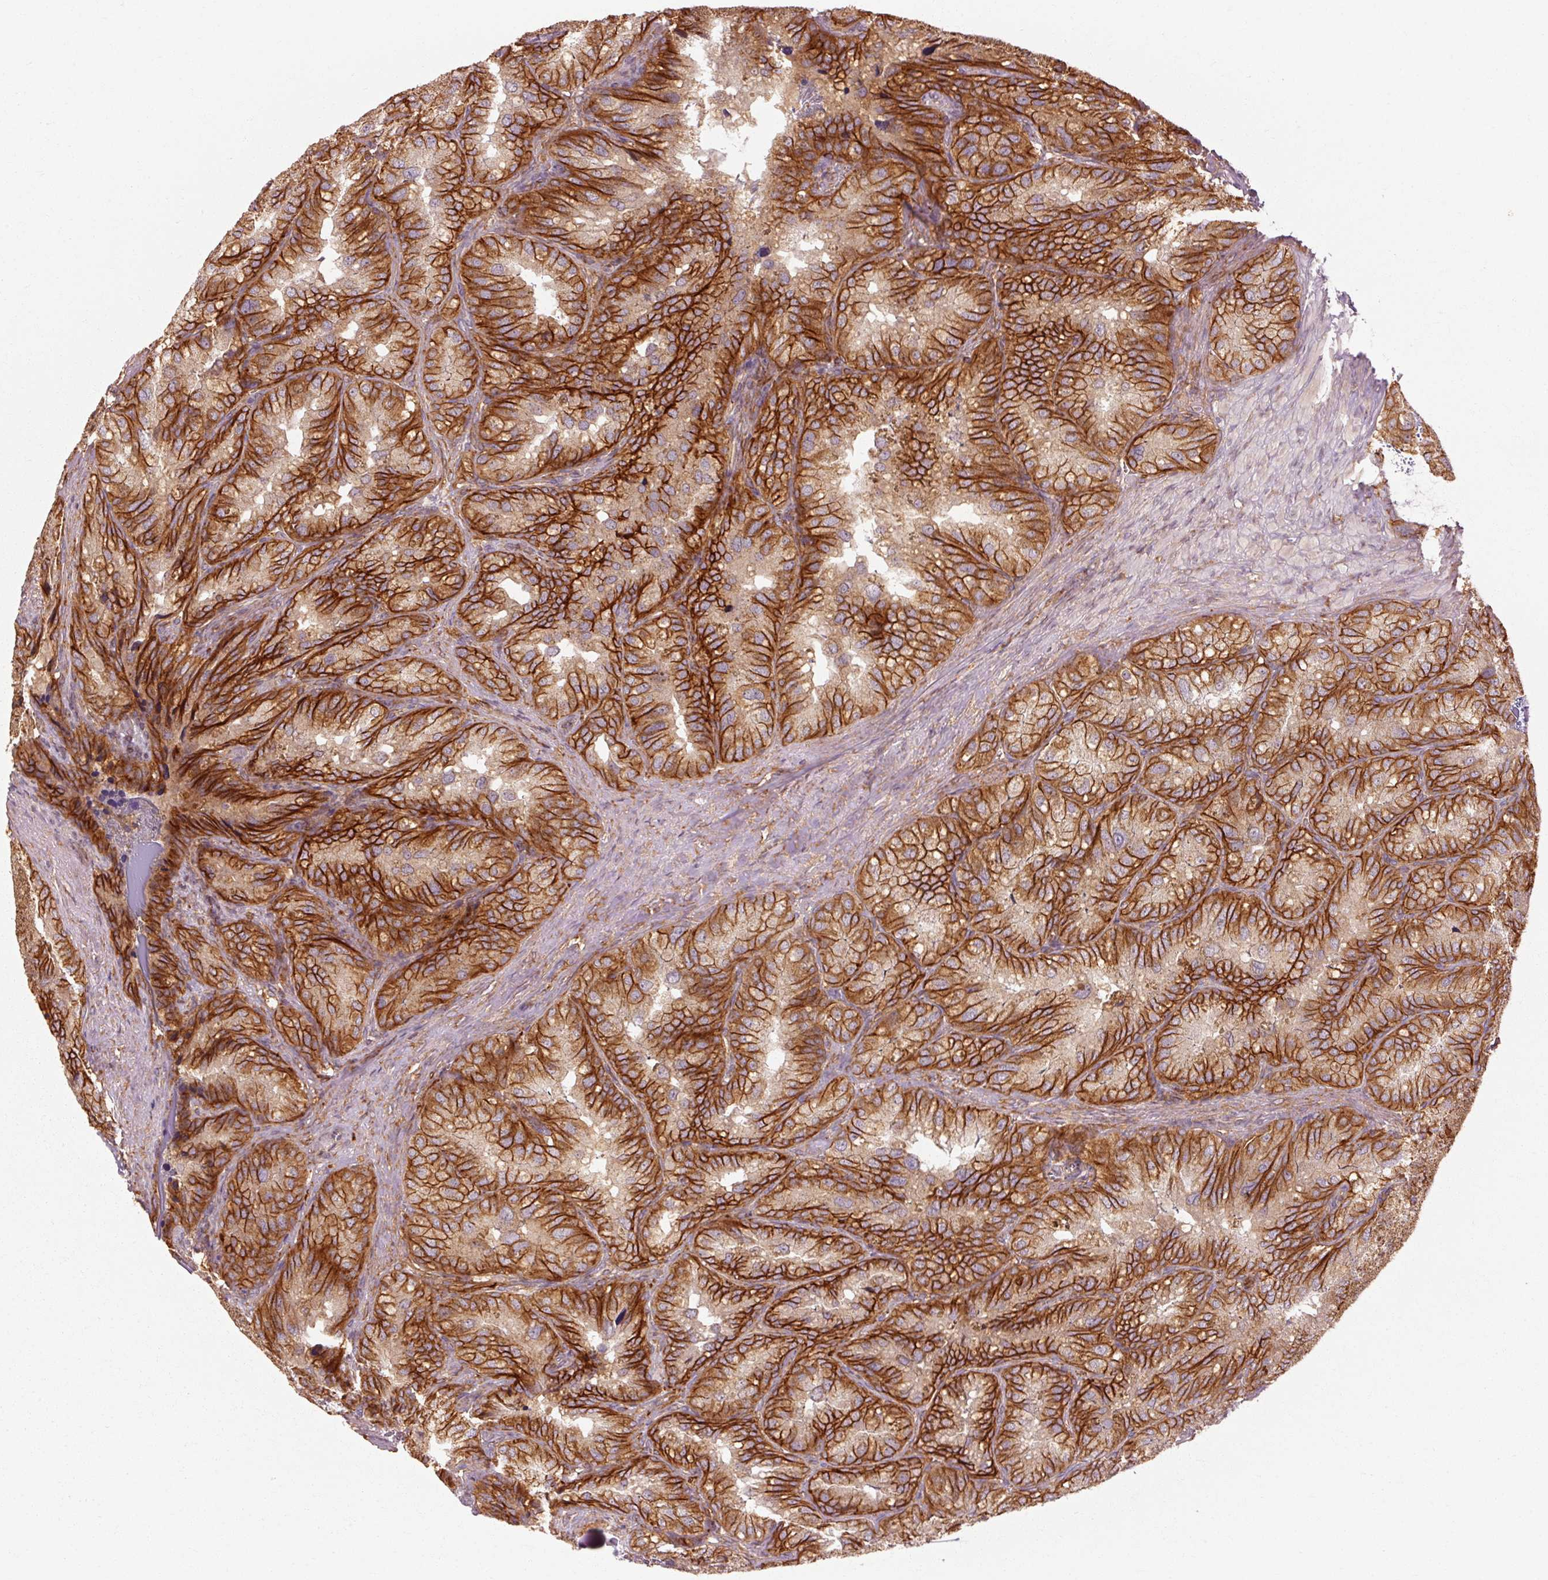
{"staining": {"intensity": "strong", "quantity": ">75%", "location": "cytoplasmic/membranous"}, "tissue": "seminal vesicle", "cell_type": "Glandular cells", "image_type": "normal", "snomed": [{"axis": "morphology", "description": "Normal tissue, NOS"}, {"axis": "topography", "description": "Seminal veicle"}], "caption": "Unremarkable seminal vesicle shows strong cytoplasmic/membranous expression in about >75% of glandular cells, visualized by immunohistochemistry. The staining is performed using DAB brown chromogen to label protein expression. The nuclei are counter-stained blue using hematoxylin.", "gene": "CTNNA1", "patient": {"sex": "male", "age": 69}}